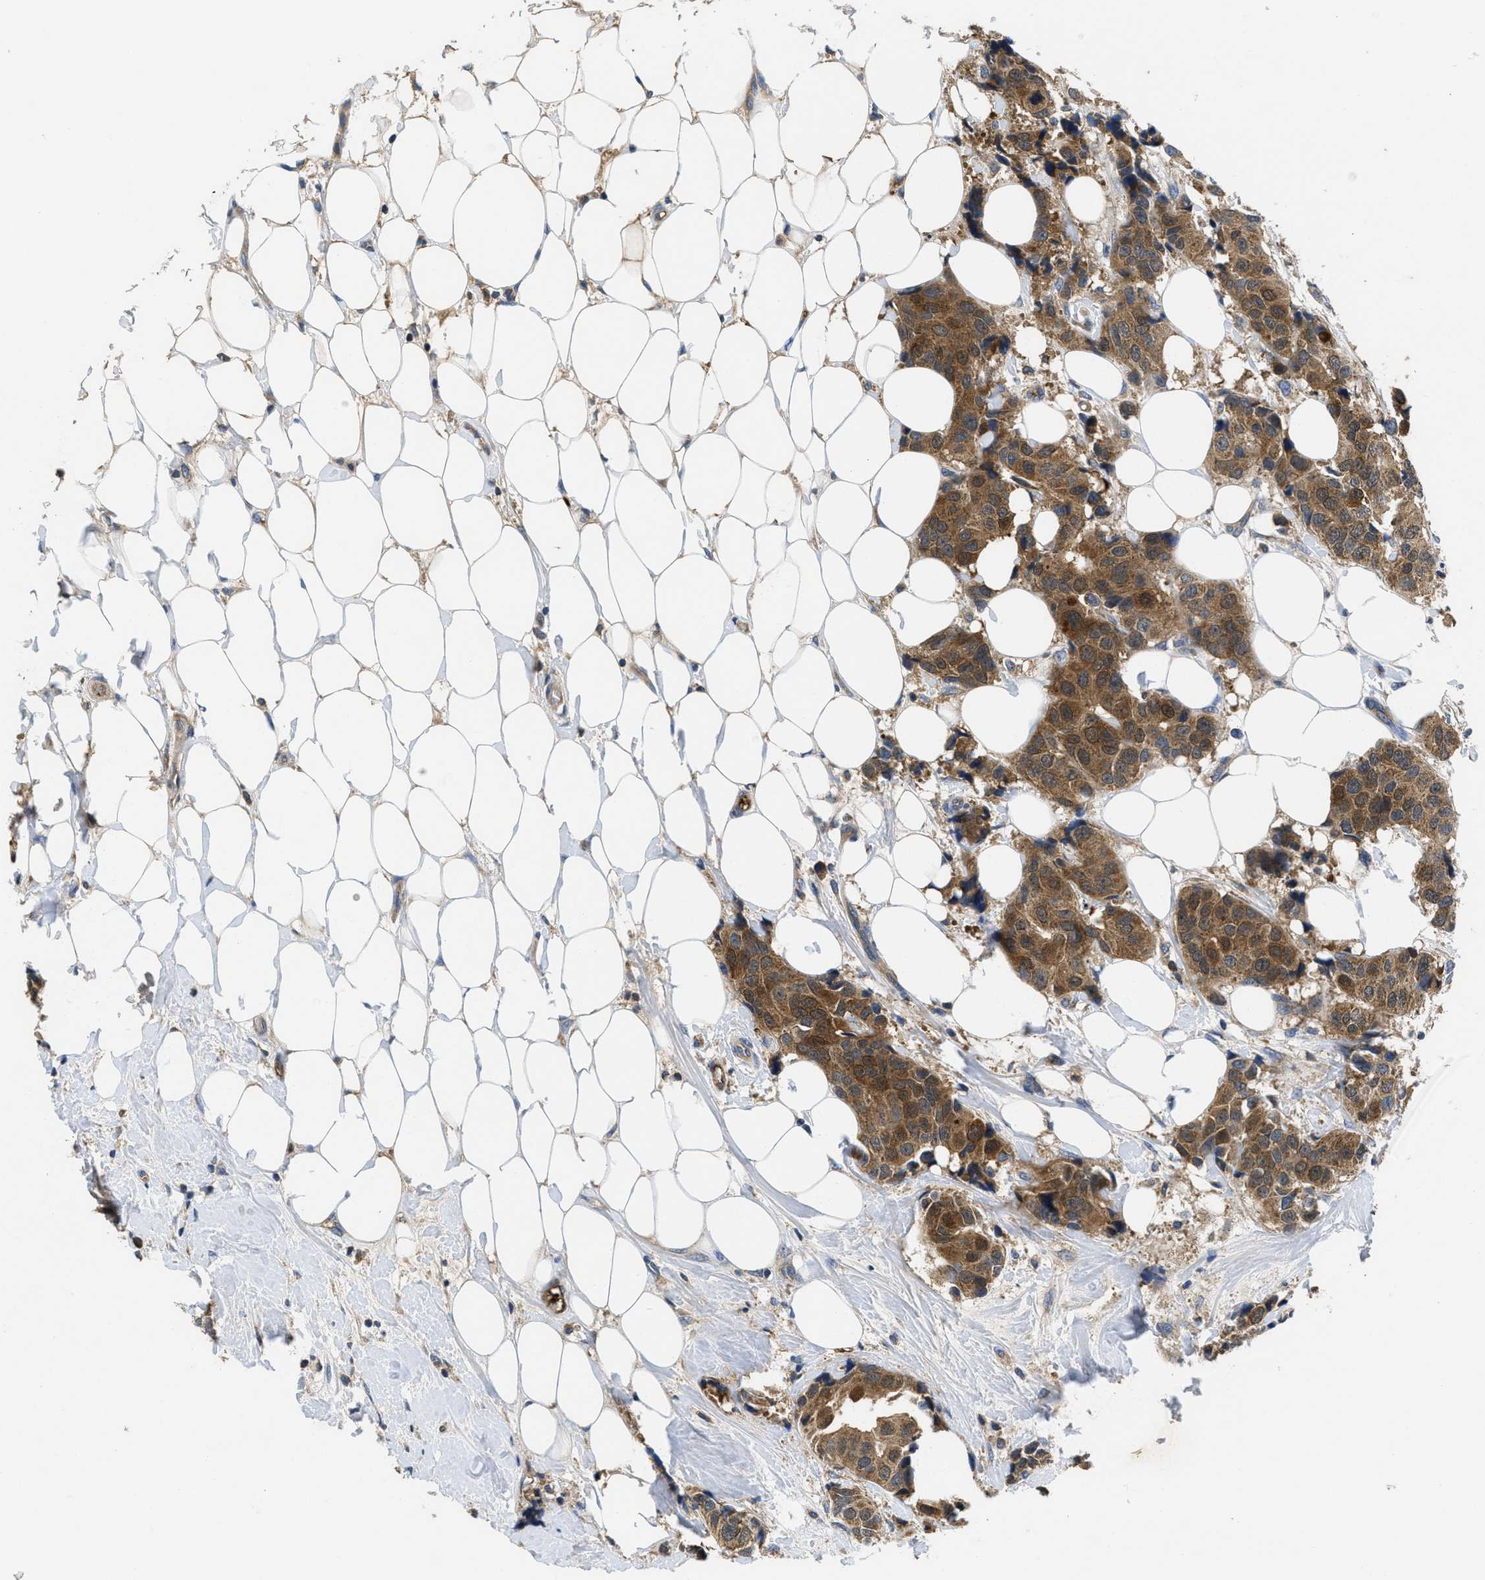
{"staining": {"intensity": "moderate", "quantity": ">75%", "location": "cytoplasmic/membranous"}, "tissue": "breast cancer", "cell_type": "Tumor cells", "image_type": "cancer", "snomed": [{"axis": "morphology", "description": "Normal tissue, NOS"}, {"axis": "morphology", "description": "Duct carcinoma"}, {"axis": "topography", "description": "Breast"}], "caption": "Immunohistochemistry (IHC) histopathology image of human invasive ductal carcinoma (breast) stained for a protein (brown), which displays medium levels of moderate cytoplasmic/membranous positivity in approximately >75% of tumor cells.", "gene": "GALK1", "patient": {"sex": "female", "age": 39}}